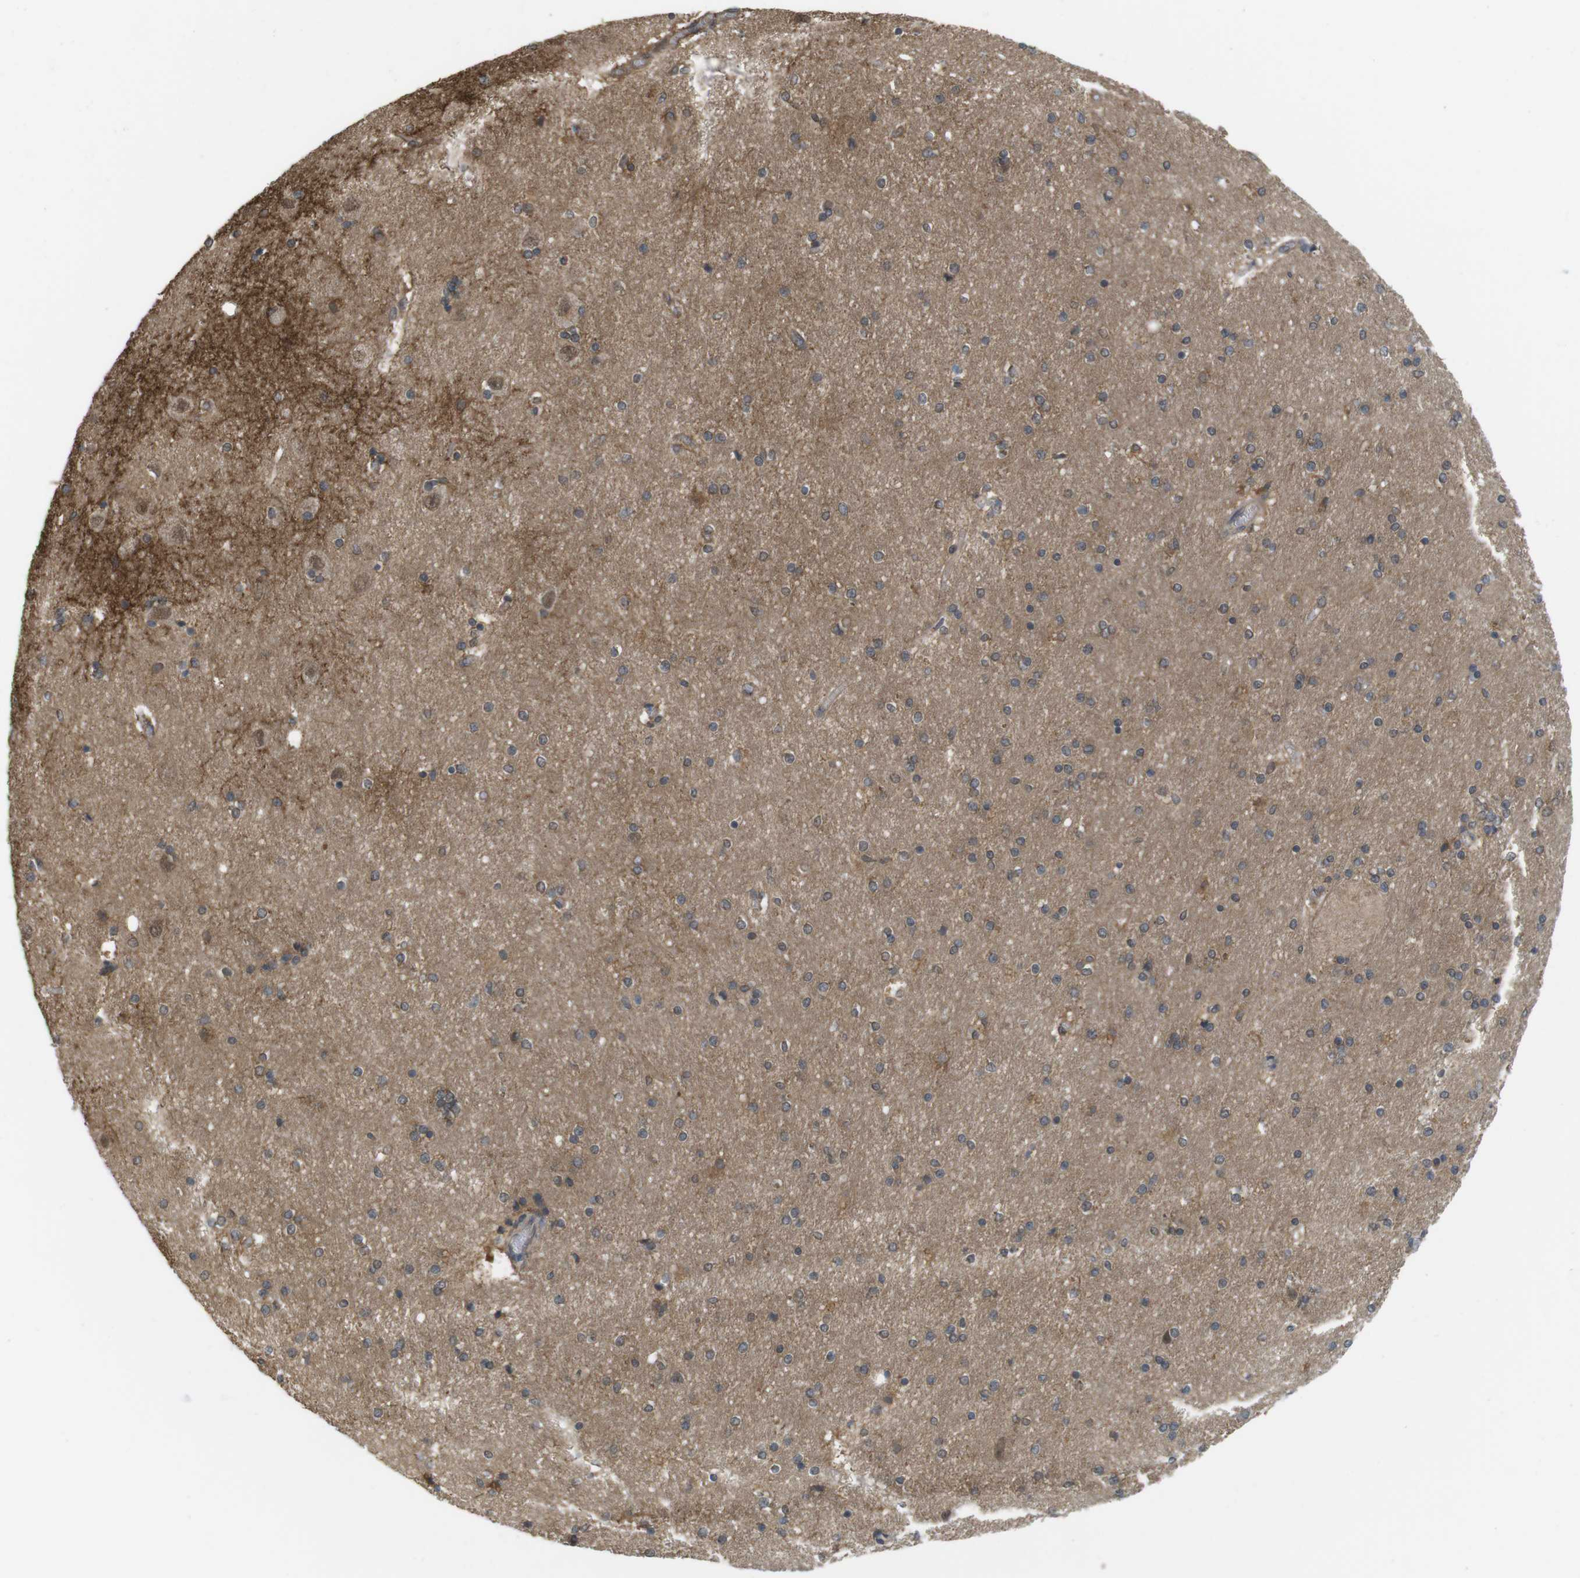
{"staining": {"intensity": "moderate", "quantity": "25%-75%", "location": "cytoplasmic/membranous"}, "tissue": "hippocampus", "cell_type": "Glial cells", "image_type": "normal", "snomed": [{"axis": "morphology", "description": "Normal tissue, NOS"}, {"axis": "topography", "description": "Hippocampus"}], "caption": "Hippocampus stained with DAB (3,3'-diaminobenzidine) IHC exhibits medium levels of moderate cytoplasmic/membranous positivity in about 25%-75% of glial cells.", "gene": "RNF130", "patient": {"sex": "female", "age": 54}}